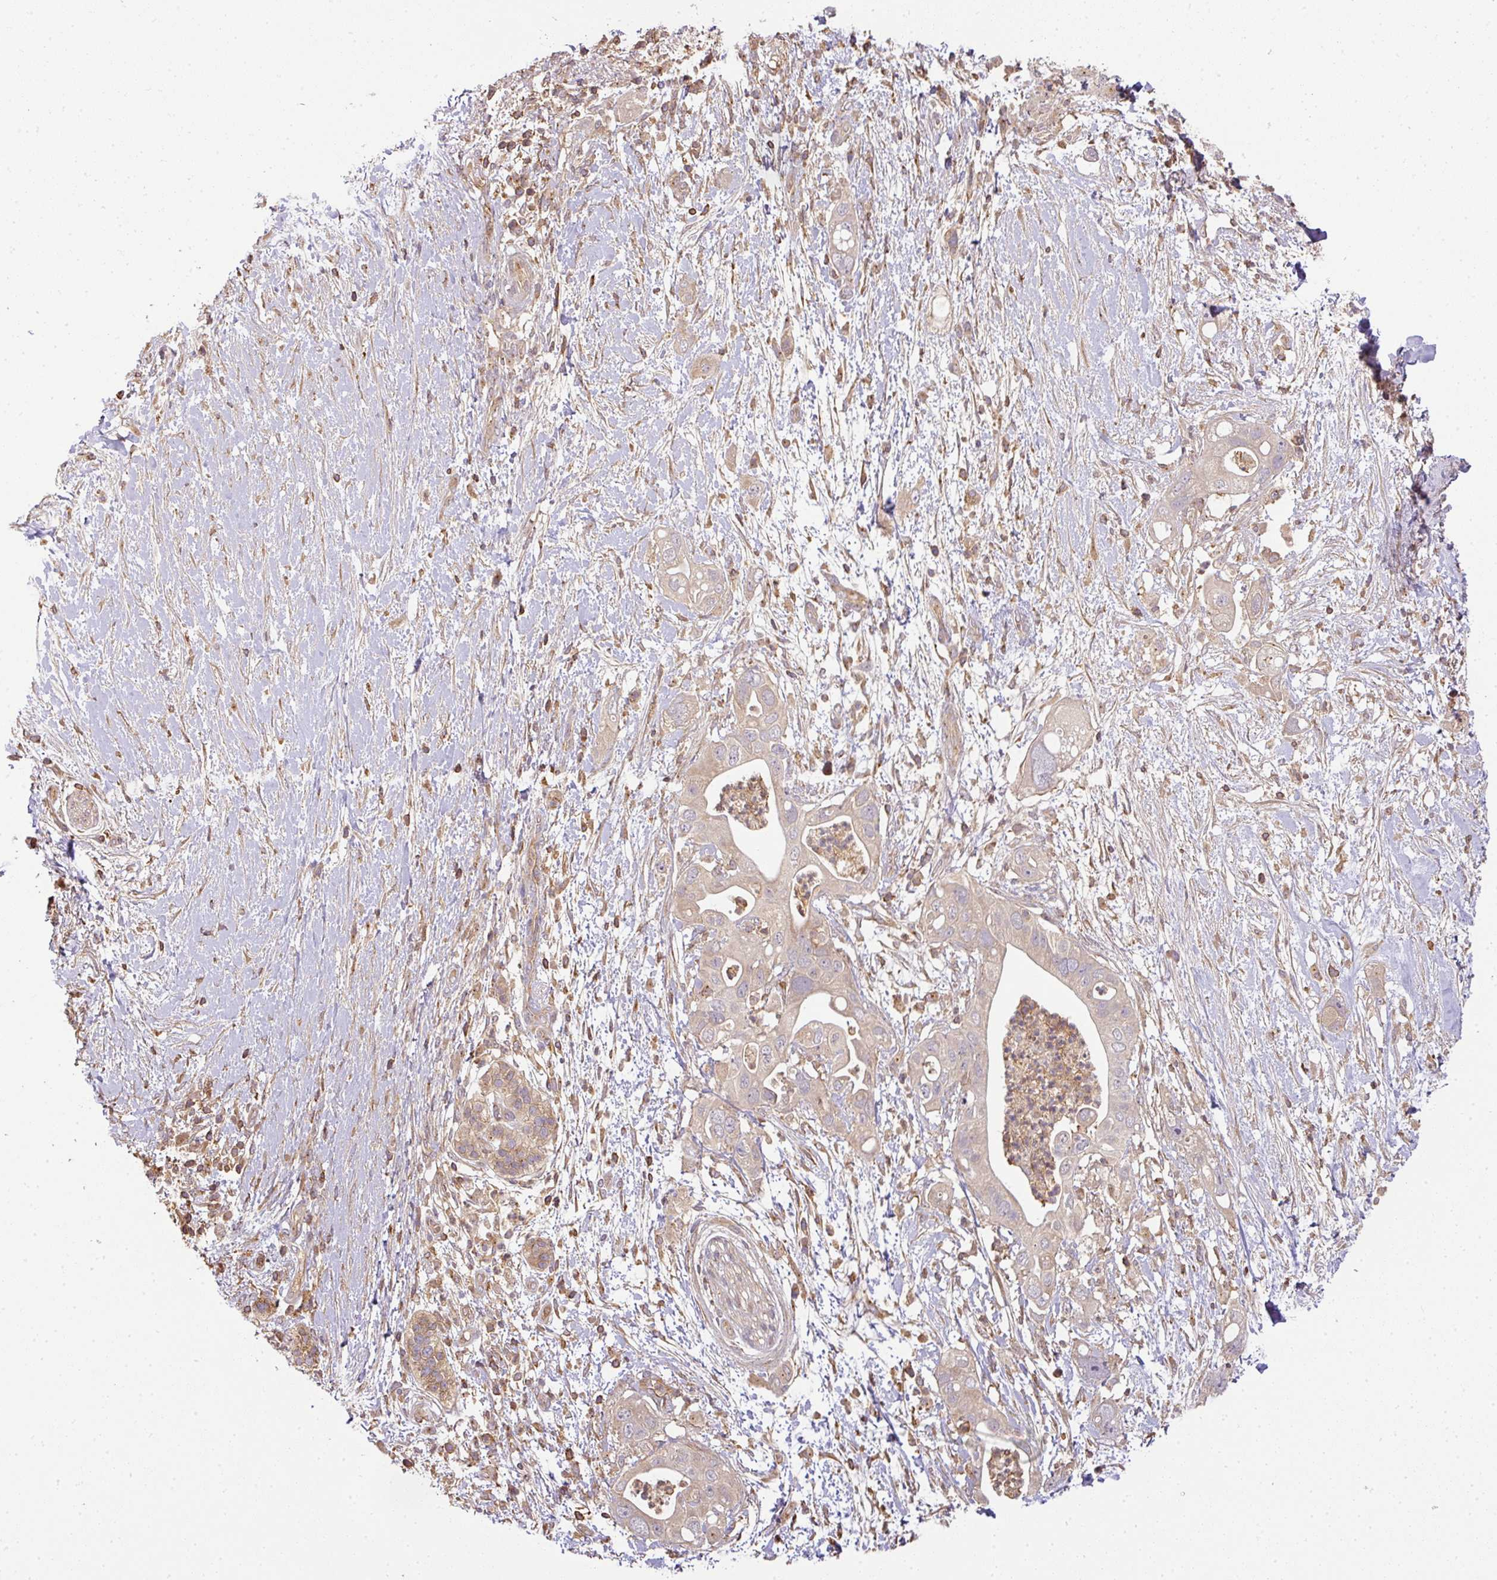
{"staining": {"intensity": "weak", "quantity": "<25%", "location": "cytoplasmic/membranous"}, "tissue": "pancreatic cancer", "cell_type": "Tumor cells", "image_type": "cancer", "snomed": [{"axis": "morphology", "description": "Adenocarcinoma, NOS"}, {"axis": "topography", "description": "Pancreas"}], "caption": "Immunohistochemical staining of pancreatic cancer demonstrates no significant positivity in tumor cells.", "gene": "TCL1B", "patient": {"sex": "female", "age": 72}}